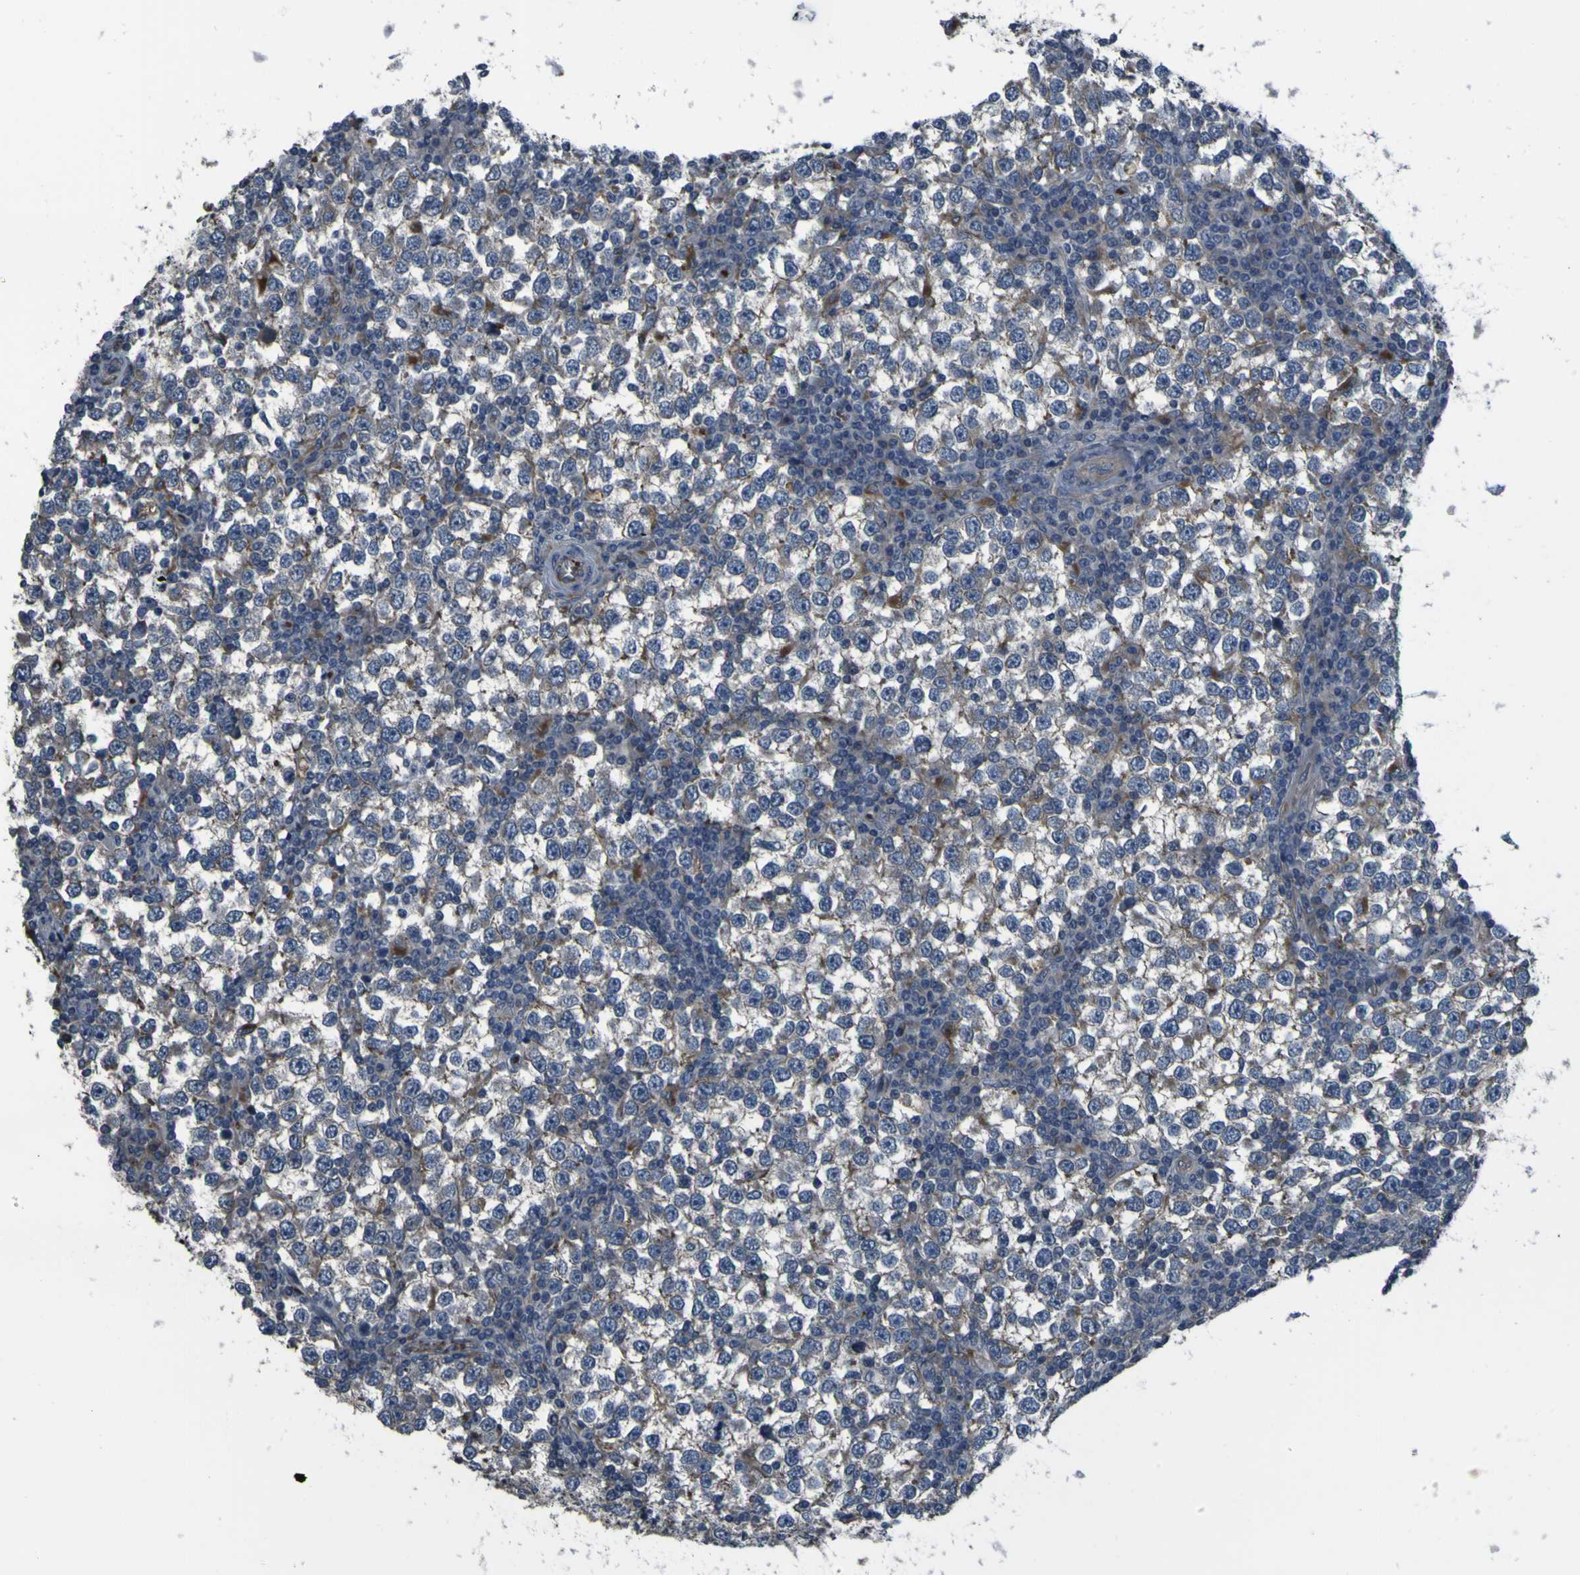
{"staining": {"intensity": "weak", "quantity": "<25%", "location": "cytoplasmic/membranous"}, "tissue": "testis cancer", "cell_type": "Tumor cells", "image_type": "cancer", "snomed": [{"axis": "morphology", "description": "Seminoma, NOS"}, {"axis": "topography", "description": "Testis"}], "caption": "A micrograph of human testis cancer is negative for staining in tumor cells.", "gene": "GRAMD1A", "patient": {"sex": "male", "age": 65}}